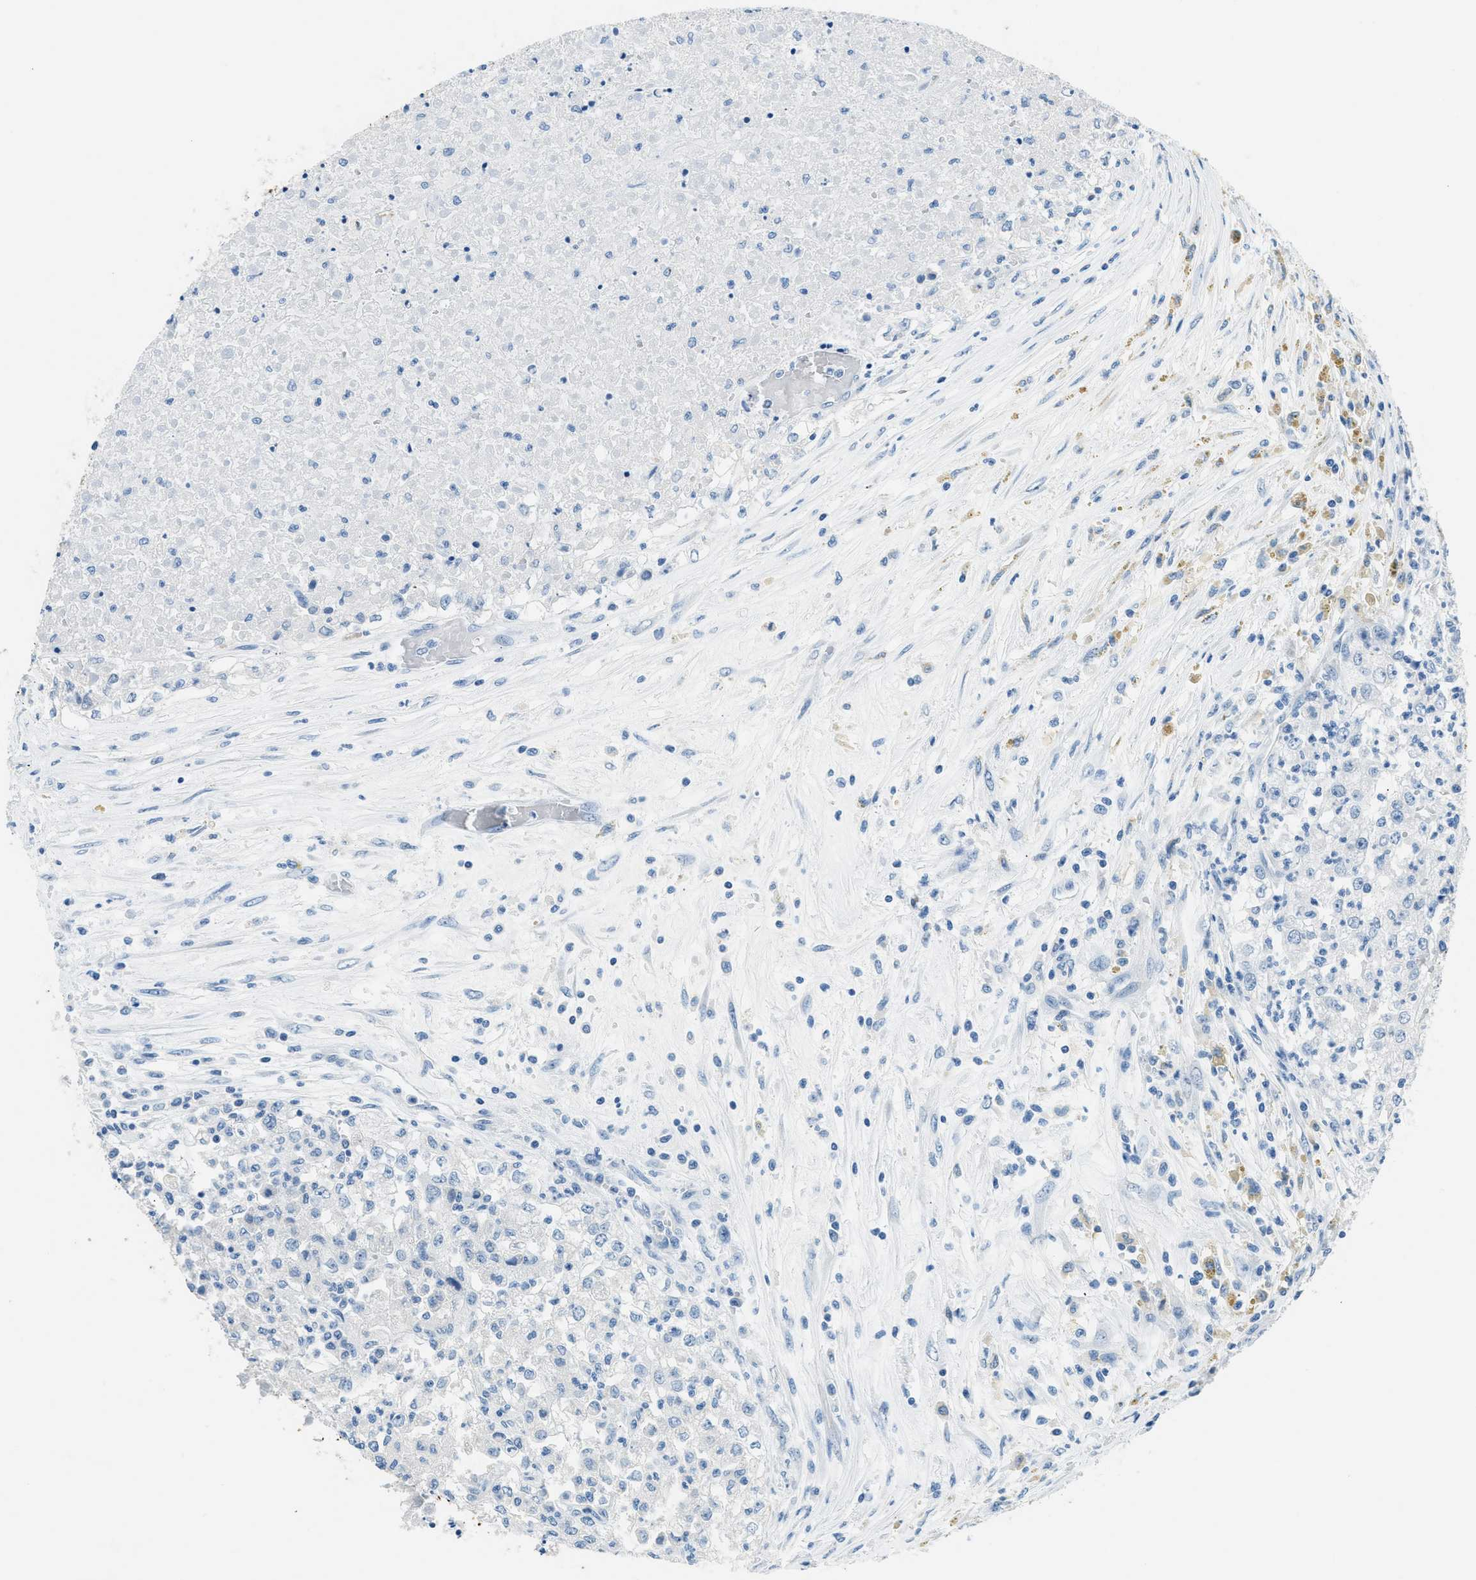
{"staining": {"intensity": "negative", "quantity": "none", "location": "none"}, "tissue": "renal cancer", "cell_type": "Tumor cells", "image_type": "cancer", "snomed": [{"axis": "morphology", "description": "Adenocarcinoma, NOS"}, {"axis": "topography", "description": "Kidney"}], "caption": "Tumor cells show no significant staining in renal cancer (adenocarcinoma).", "gene": "CFAP20", "patient": {"sex": "female", "age": 54}}